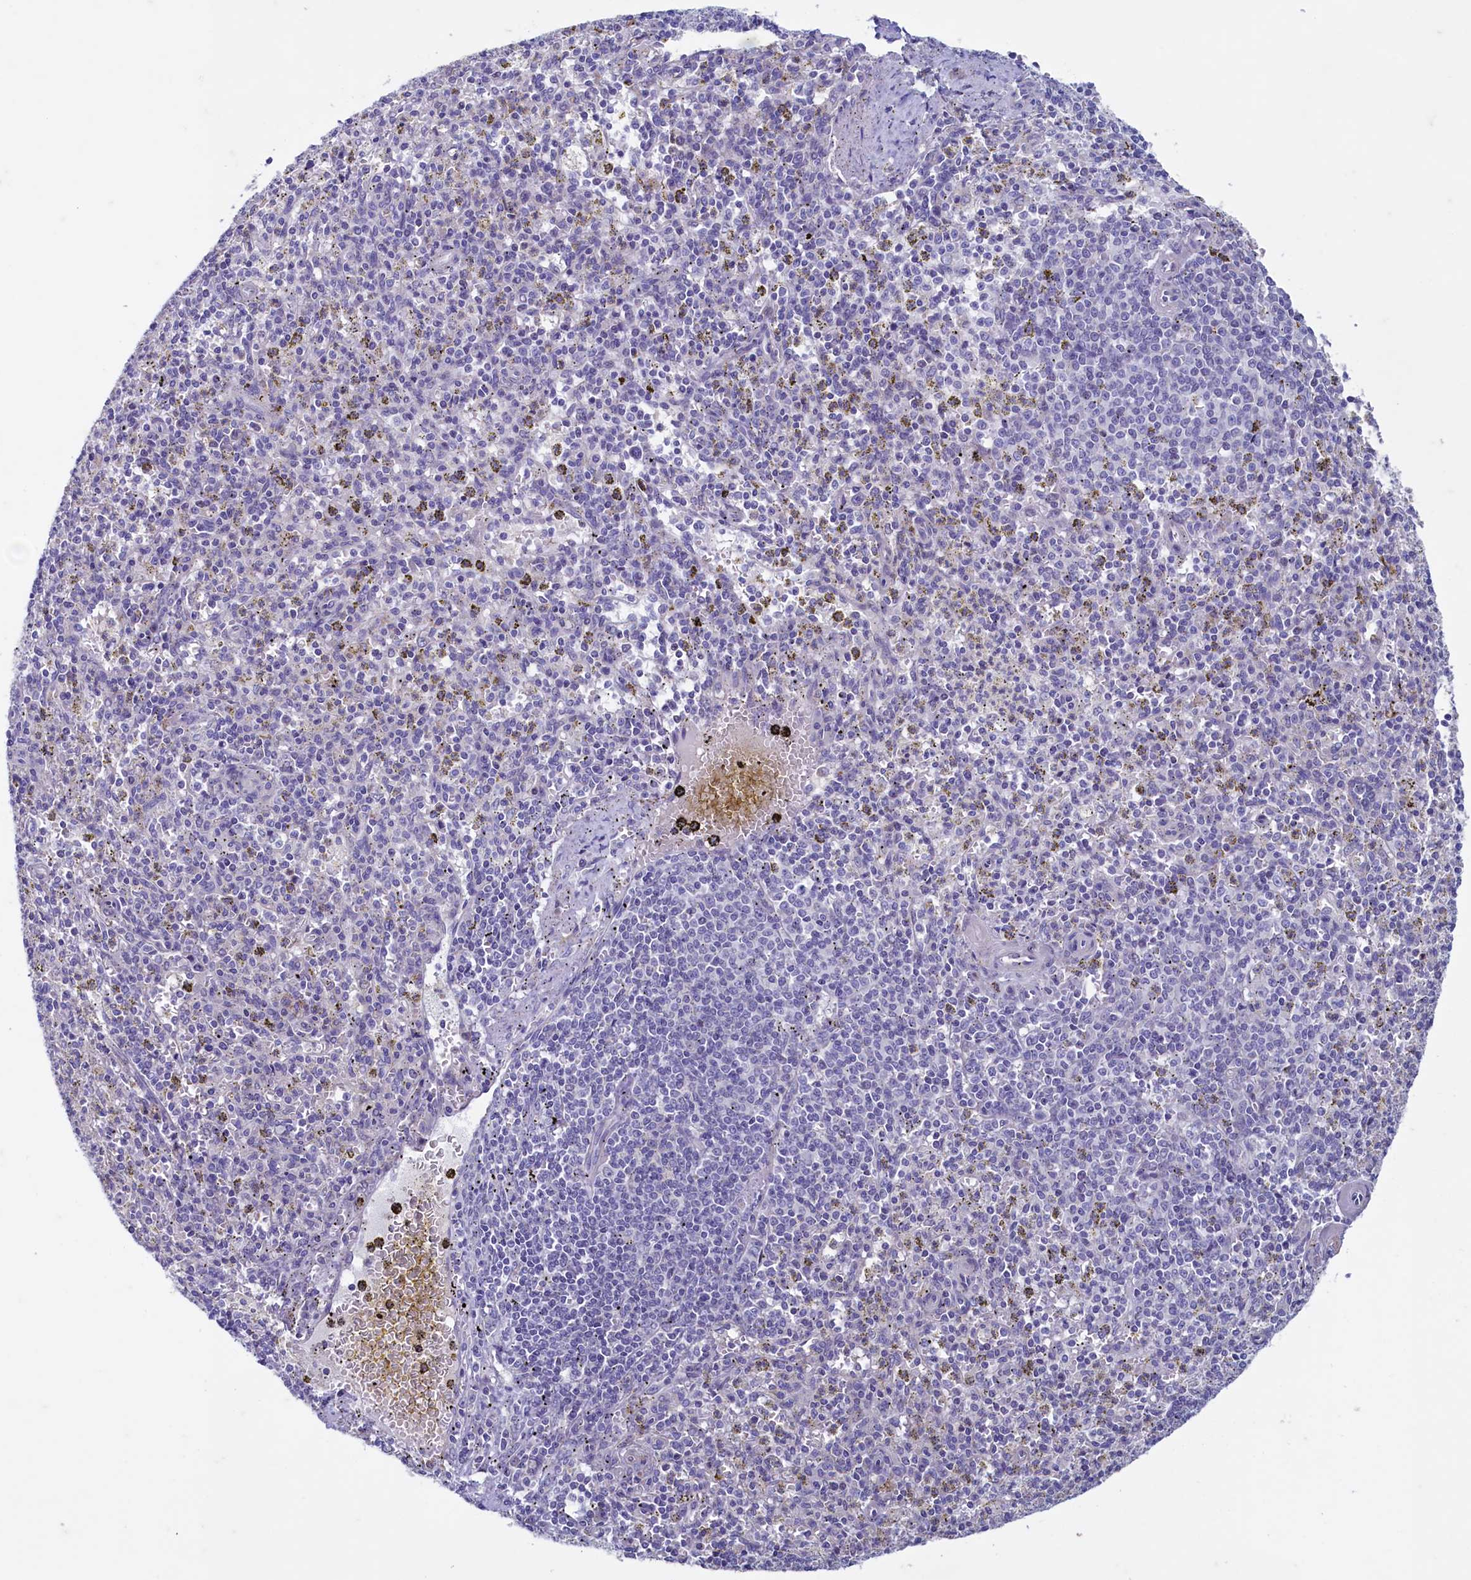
{"staining": {"intensity": "negative", "quantity": "none", "location": "none"}, "tissue": "spleen", "cell_type": "Cells in red pulp", "image_type": "normal", "snomed": [{"axis": "morphology", "description": "Normal tissue, NOS"}, {"axis": "topography", "description": "Spleen"}], "caption": "Immunohistochemistry micrograph of unremarkable spleen: human spleen stained with DAB exhibits no significant protein staining in cells in red pulp.", "gene": "MAP1LC3A", "patient": {"sex": "male", "age": 72}}